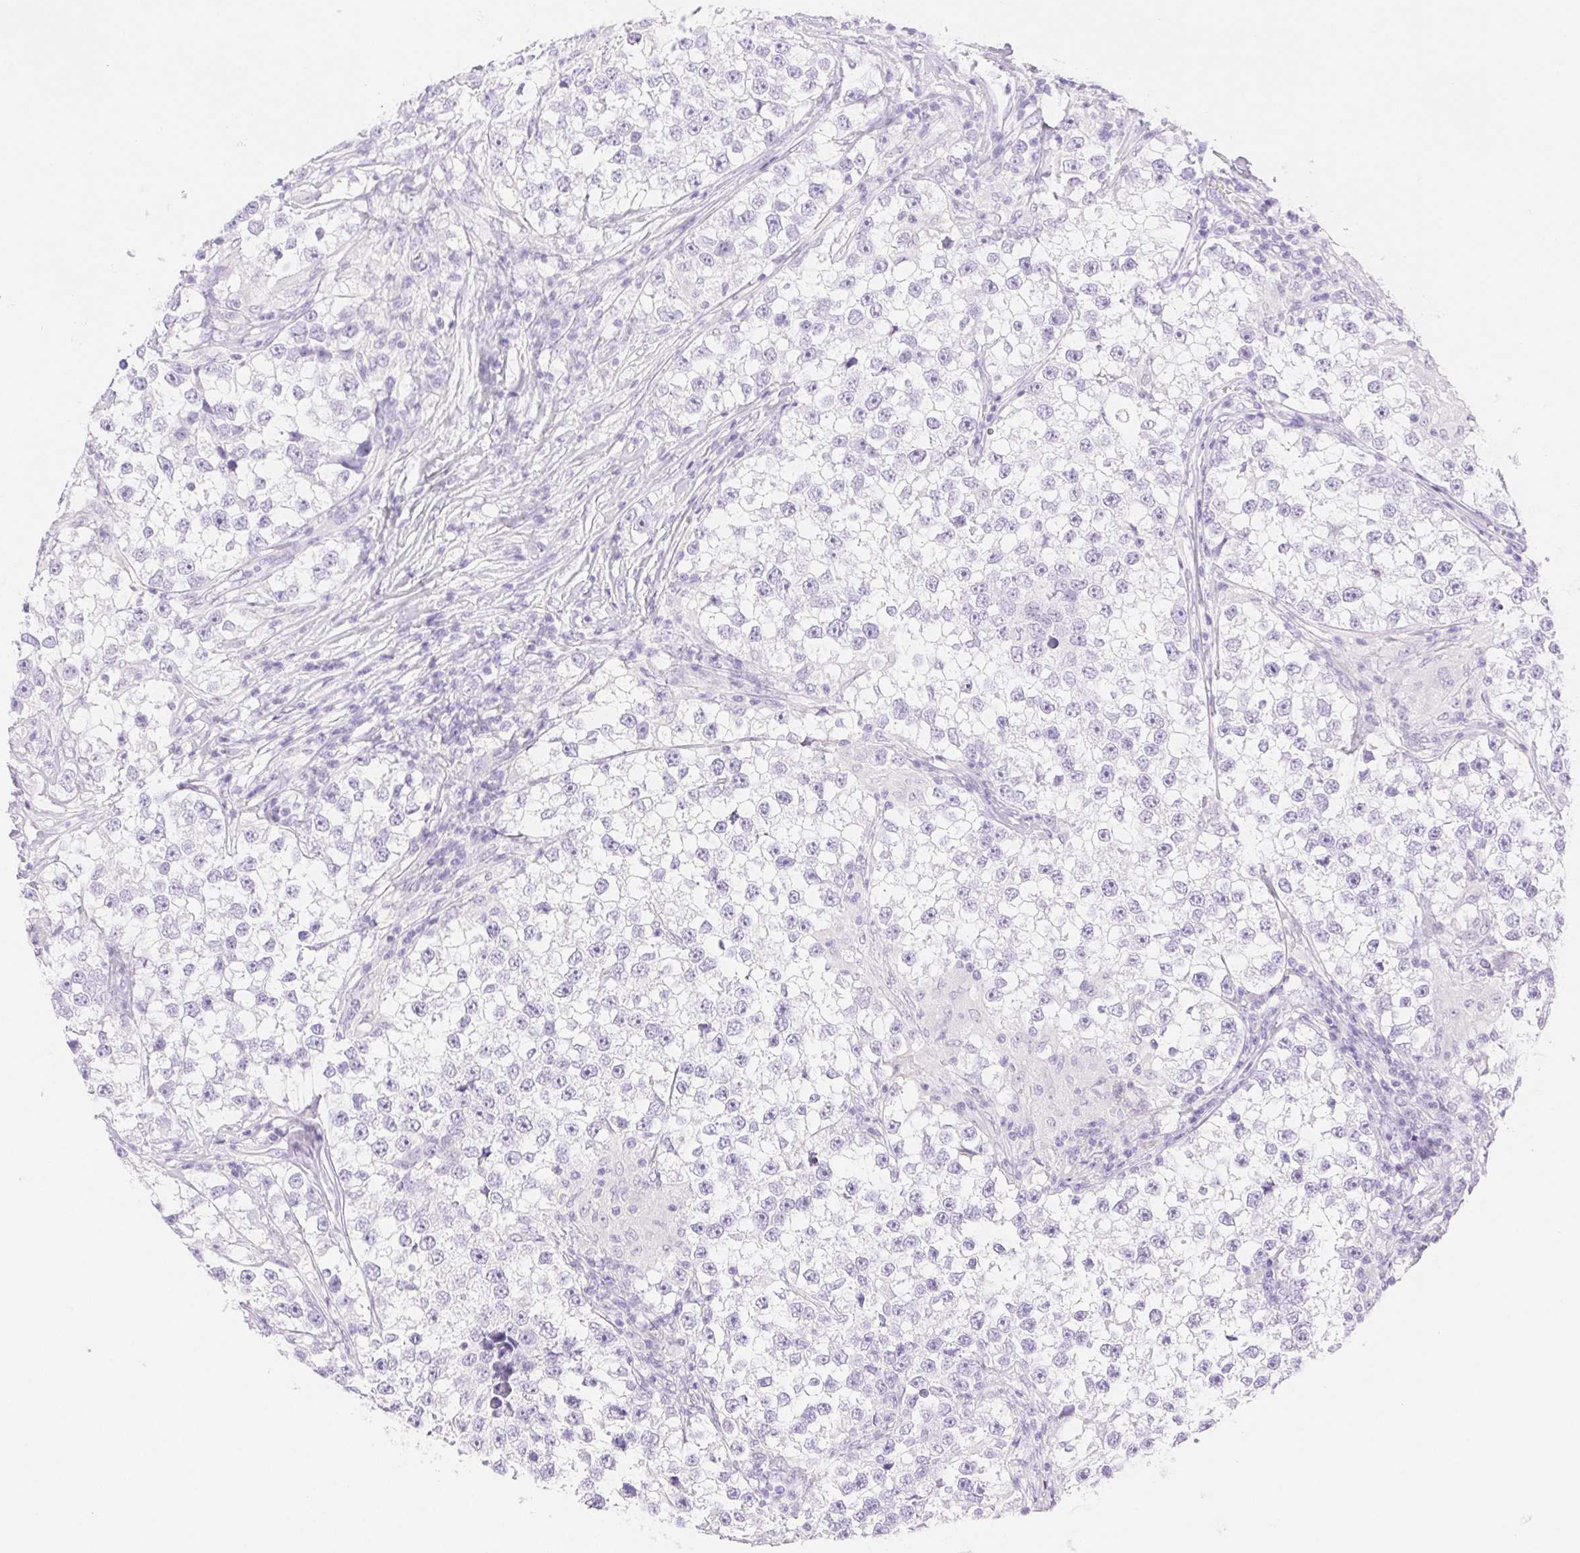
{"staining": {"intensity": "negative", "quantity": "none", "location": "none"}, "tissue": "testis cancer", "cell_type": "Tumor cells", "image_type": "cancer", "snomed": [{"axis": "morphology", "description": "Seminoma, NOS"}, {"axis": "topography", "description": "Testis"}], "caption": "Tumor cells are negative for brown protein staining in seminoma (testis).", "gene": "SPACA4", "patient": {"sex": "male", "age": 46}}